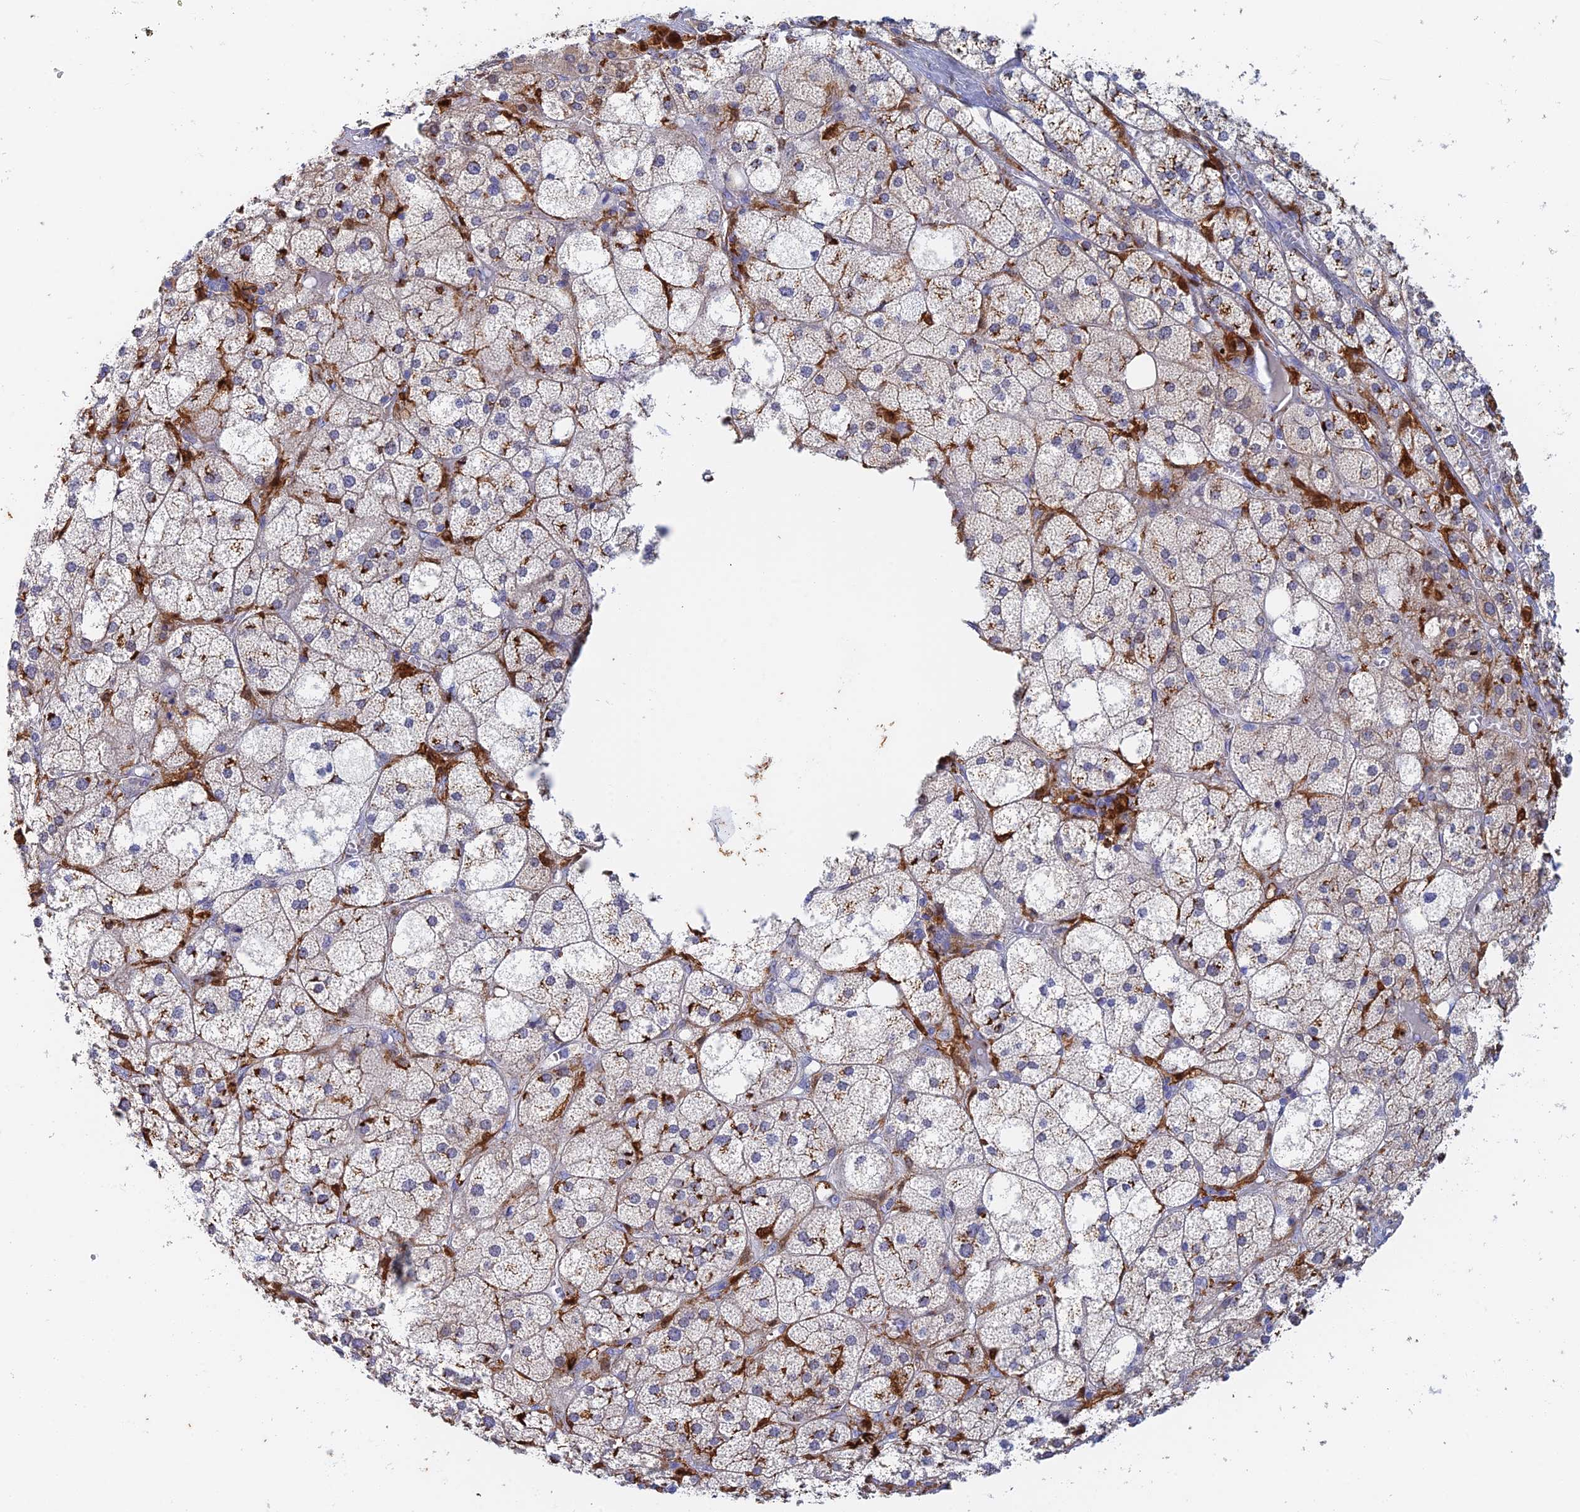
{"staining": {"intensity": "strong", "quantity": "25%-75%", "location": "cytoplasmic/membranous"}, "tissue": "adrenal gland", "cell_type": "Glandular cells", "image_type": "normal", "snomed": [{"axis": "morphology", "description": "Normal tissue, NOS"}, {"axis": "topography", "description": "Adrenal gland"}], "caption": "Immunohistochemical staining of normal adrenal gland demonstrates strong cytoplasmic/membranous protein positivity in about 25%-75% of glandular cells. The staining was performed using DAB to visualize the protein expression in brown, while the nuclei were stained in blue with hematoxylin (Magnification: 20x).", "gene": "SLC24A3", "patient": {"sex": "female", "age": 61}}